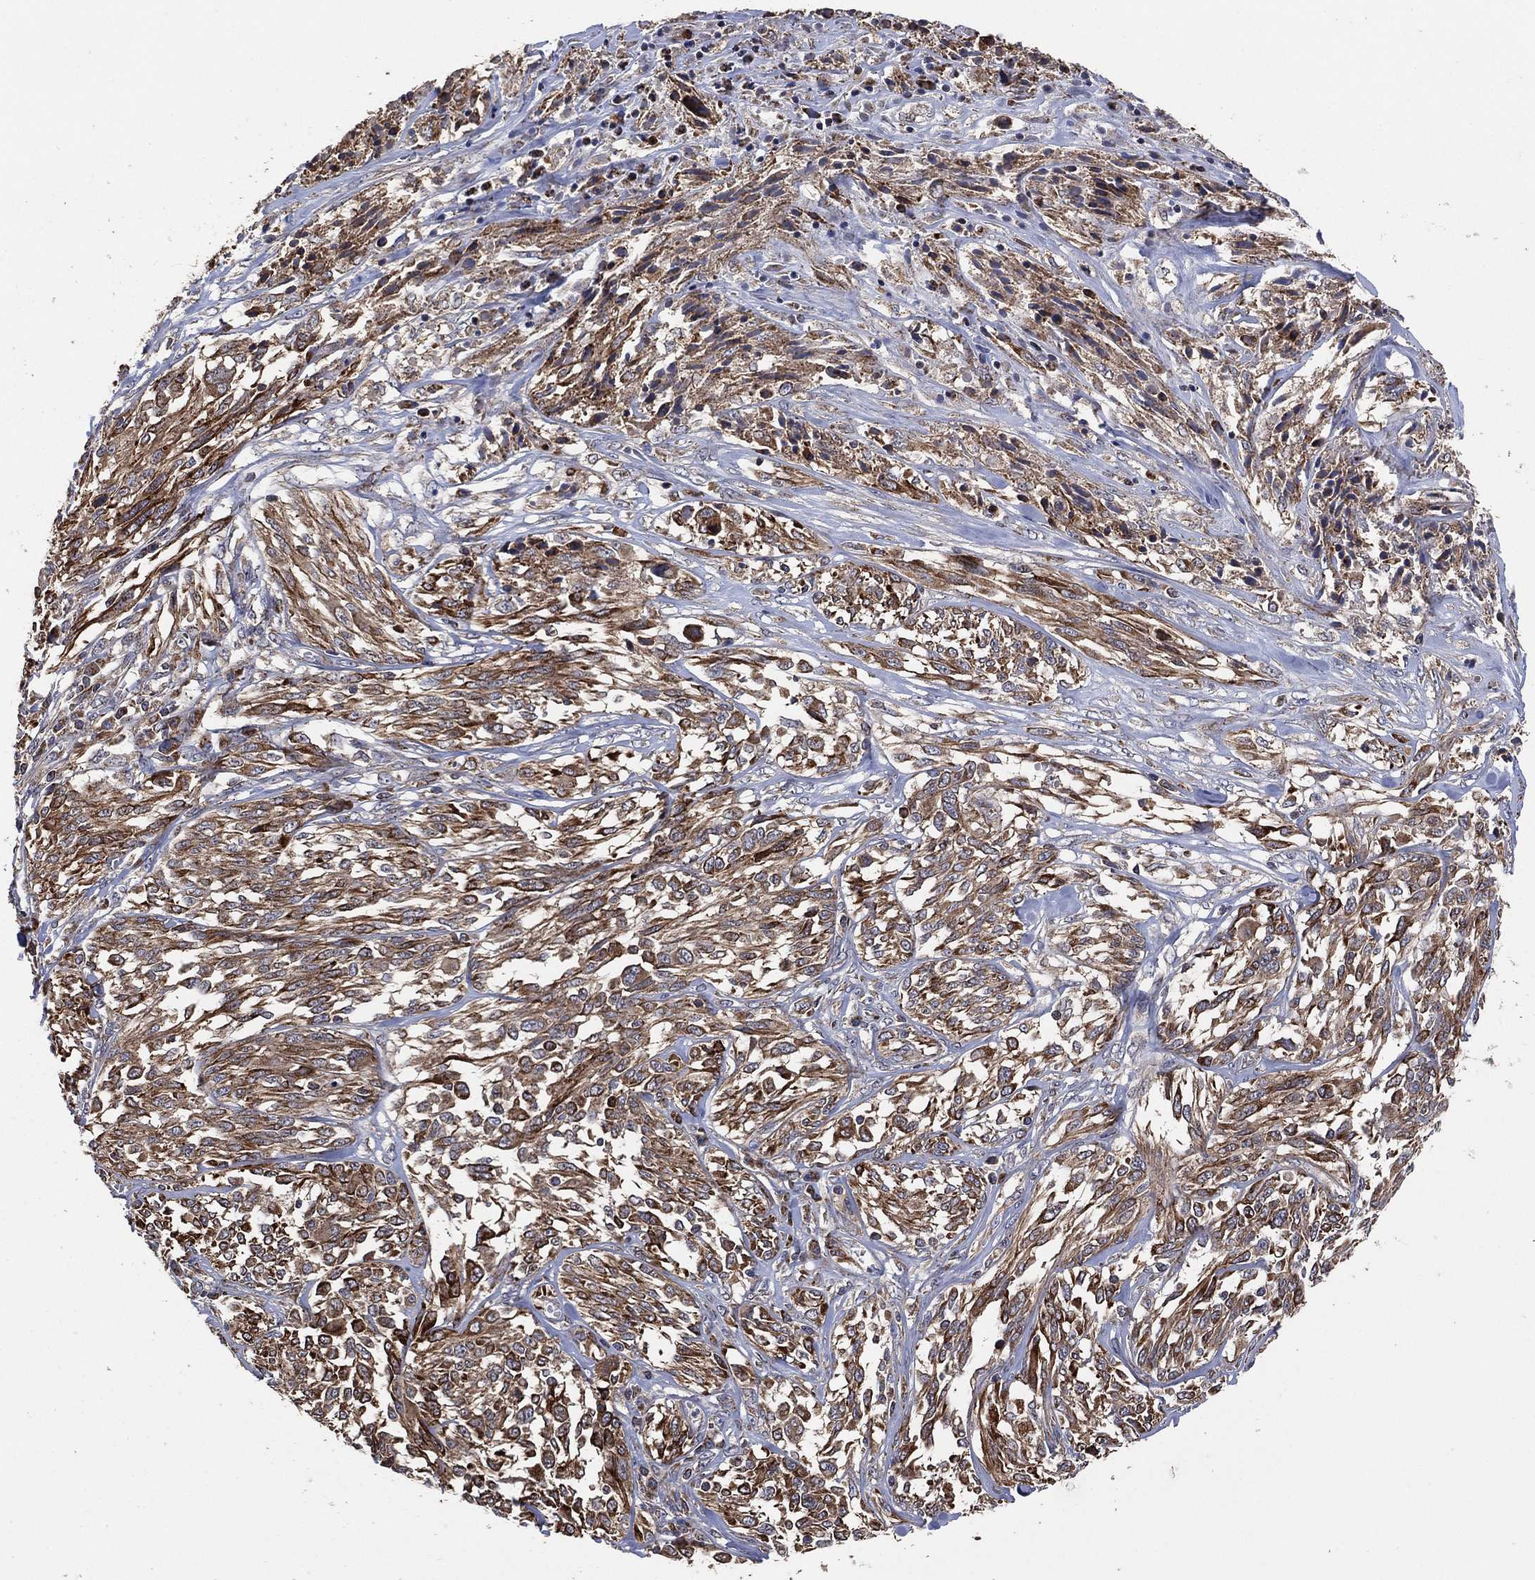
{"staining": {"intensity": "moderate", "quantity": "25%-75%", "location": "cytoplasmic/membranous"}, "tissue": "melanoma", "cell_type": "Tumor cells", "image_type": "cancer", "snomed": [{"axis": "morphology", "description": "Malignant melanoma, NOS"}, {"axis": "topography", "description": "Skin"}], "caption": "Immunohistochemical staining of human malignant melanoma displays moderate cytoplasmic/membranous protein staining in about 25%-75% of tumor cells.", "gene": "LIMD1", "patient": {"sex": "female", "age": 91}}